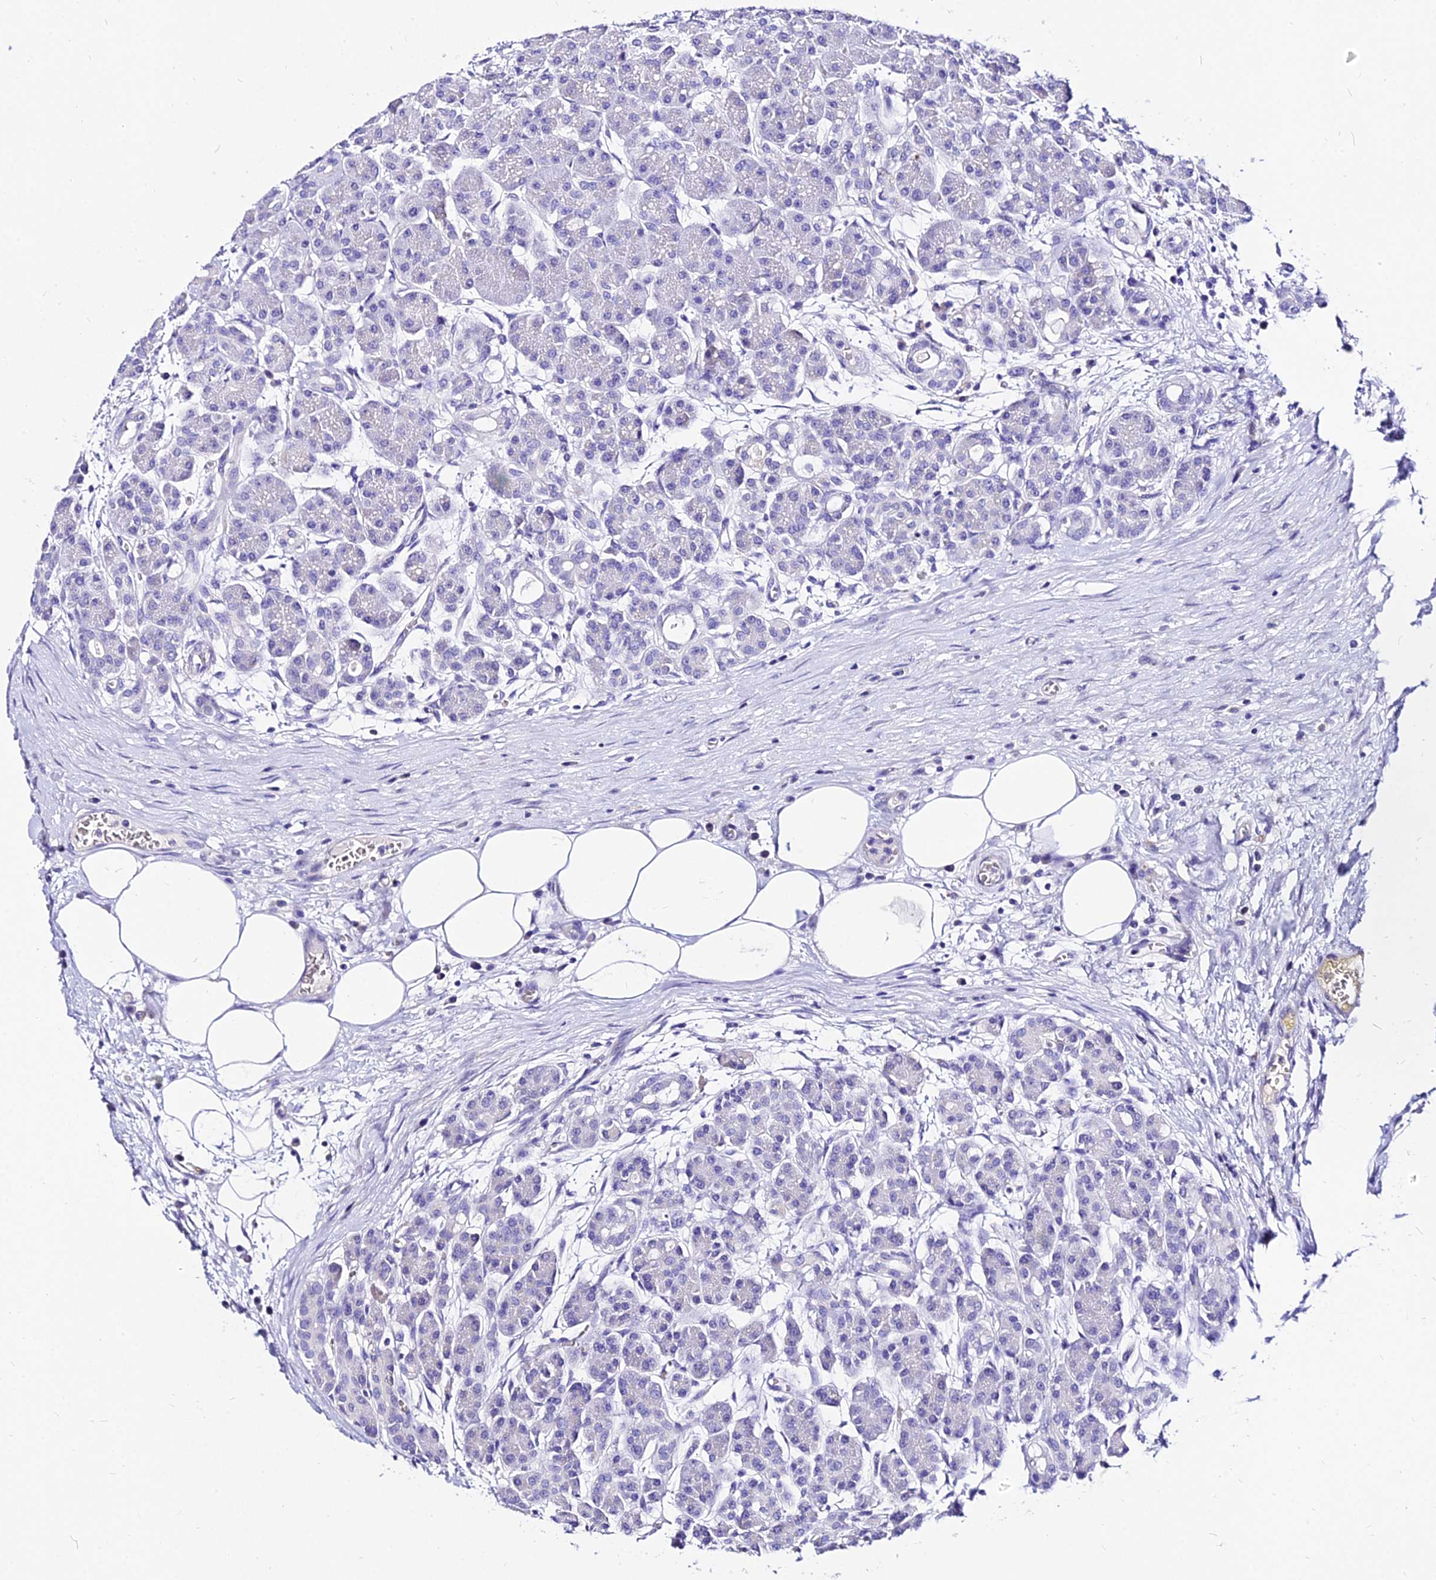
{"staining": {"intensity": "negative", "quantity": "none", "location": "none"}, "tissue": "pancreas", "cell_type": "Exocrine glandular cells", "image_type": "normal", "snomed": [{"axis": "morphology", "description": "Normal tissue, NOS"}, {"axis": "topography", "description": "Pancreas"}], "caption": "IHC image of normal pancreas: pancreas stained with DAB (3,3'-diaminobenzidine) demonstrates no significant protein positivity in exocrine glandular cells.", "gene": "DEFB106A", "patient": {"sex": "male", "age": 63}}